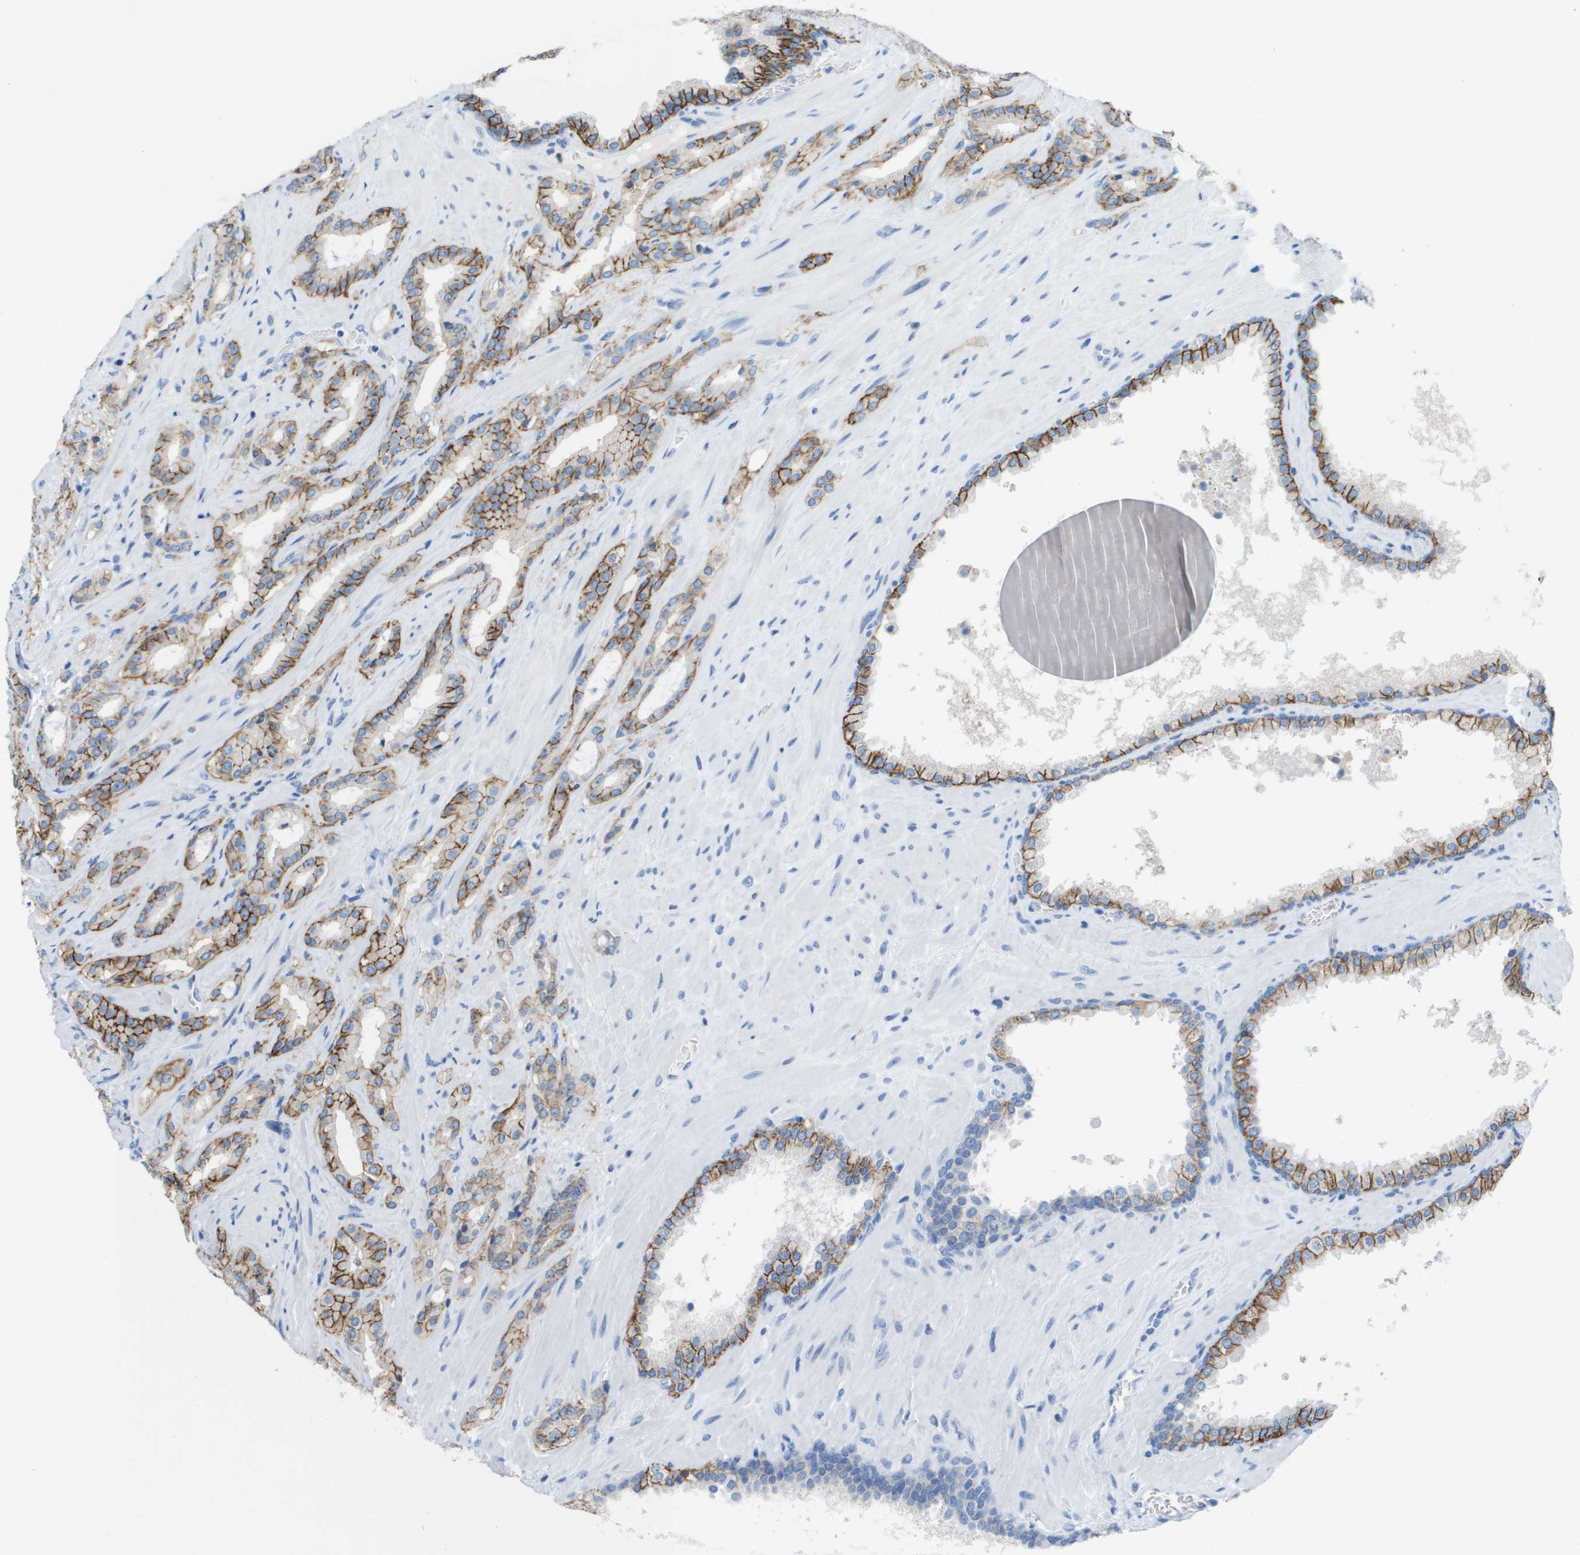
{"staining": {"intensity": "strong", "quantity": ">75%", "location": "cytoplasmic/membranous"}, "tissue": "prostate cancer", "cell_type": "Tumor cells", "image_type": "cancer", "snomed": [{"axis": "morphology", "description": "Adenocarcinoma, High grade"}, {"axis": "topography", "description": "Prostate"}], "caption": "Prostate high-grade adenocarcinoma stained with a protein marker shows strong staining in tumor cells.", "gene": "CD46", "patient": {"sex": "male", "age": 64}}